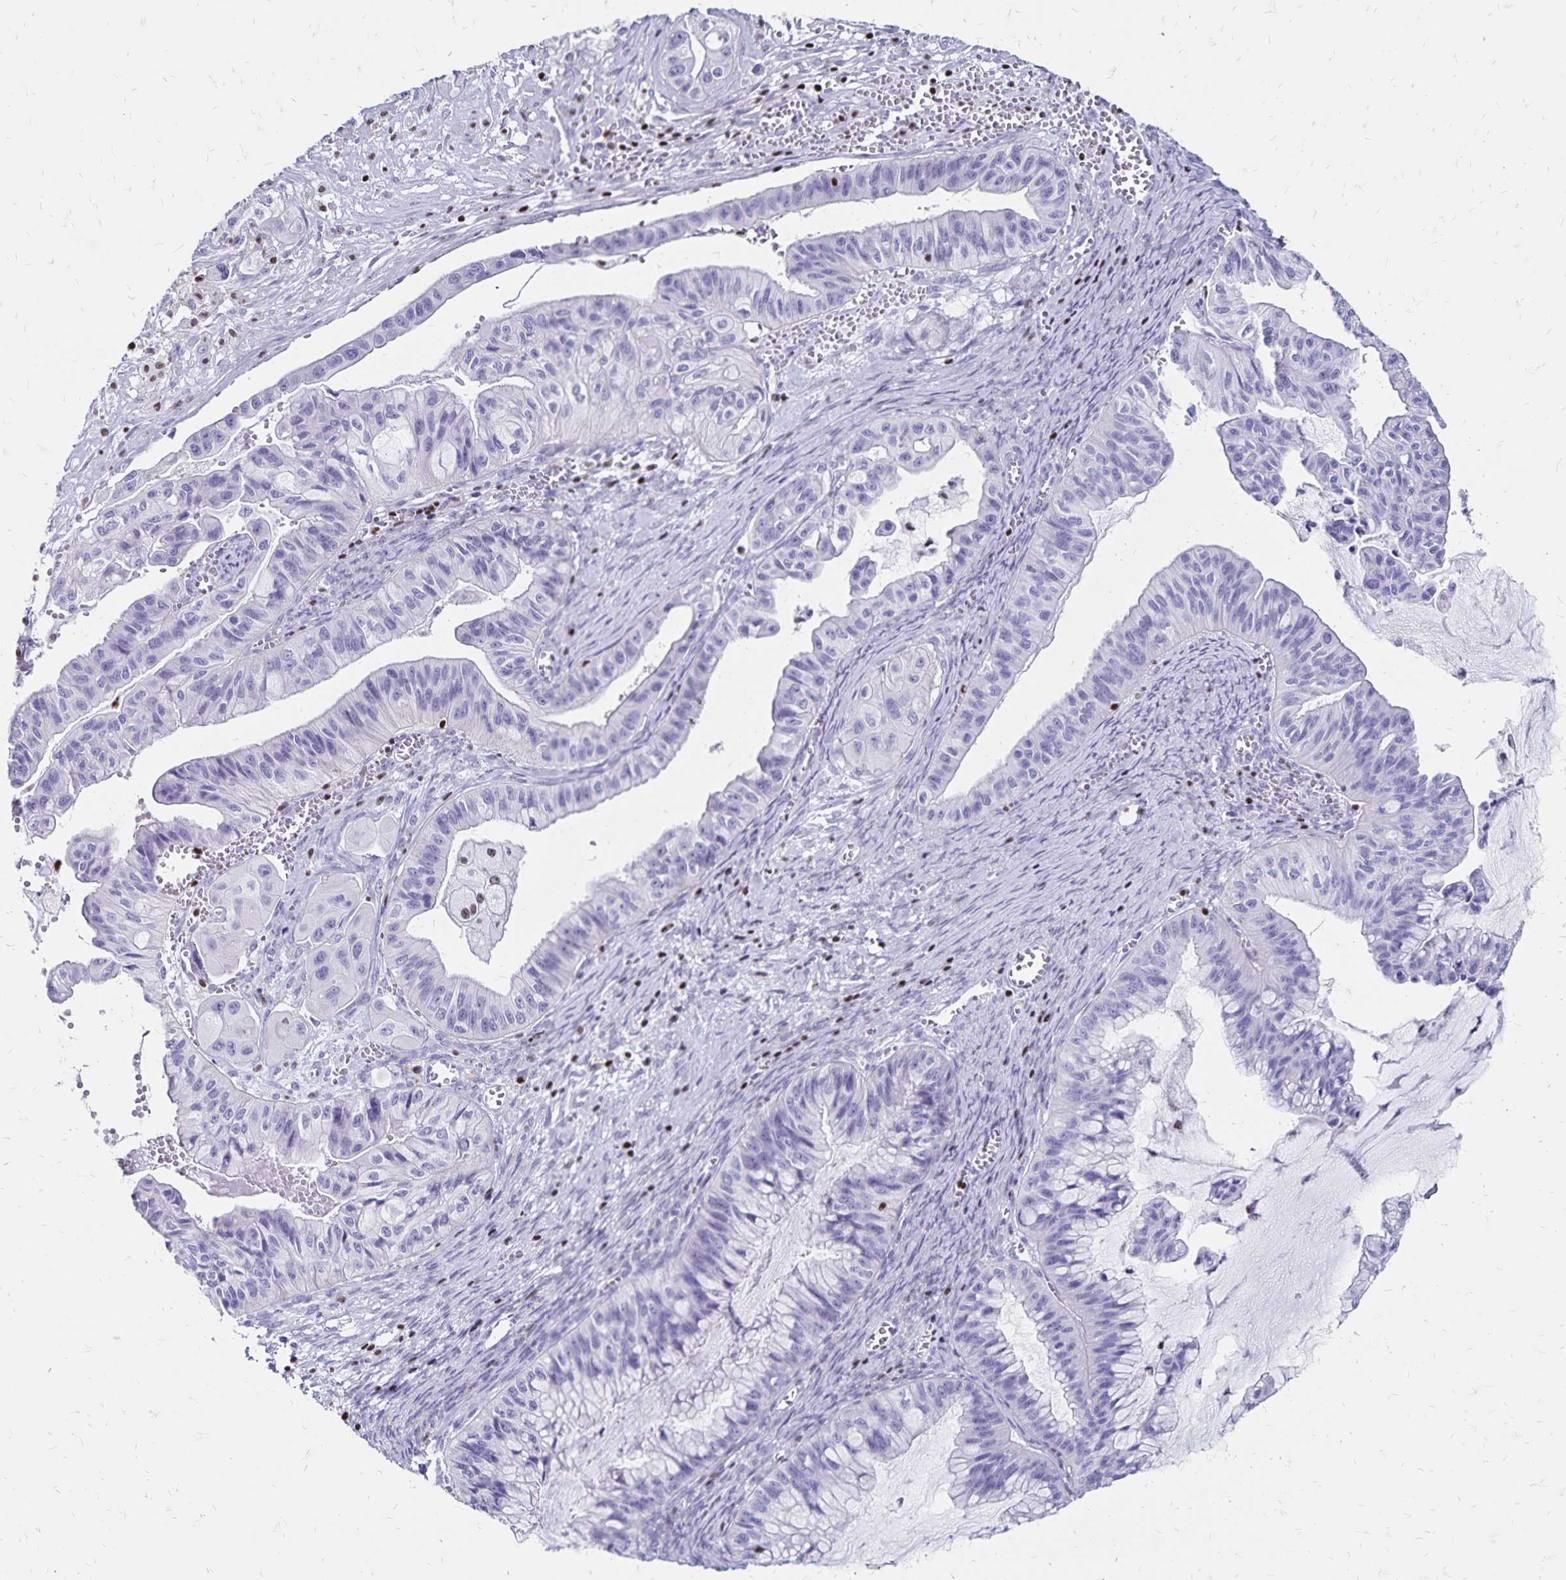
{"staining": {"intensity": "negative", "quantity": "none", "location": "none"}, "tissue": "ovarian cancer", "cell_type": "Tumor cells", "image_type": "cancer", "snomed": [{"axis": "morphology", "description": "Cystadenocarcinoma, mucinous, NOS"}, {"axis": "topography", "description": "Ovary"}], "caption": "IHC histopathology image of neoplastic tissue: ovarian cancer (mucinous cystadenocarcinoma) stained with DAB shows no significant protein positivity in tumor cells. (DAB IHC visualized using brightfield microscopy, high magnification).", "gene": "IKZF1", "patient": {"sex": "female", "age": 72}}